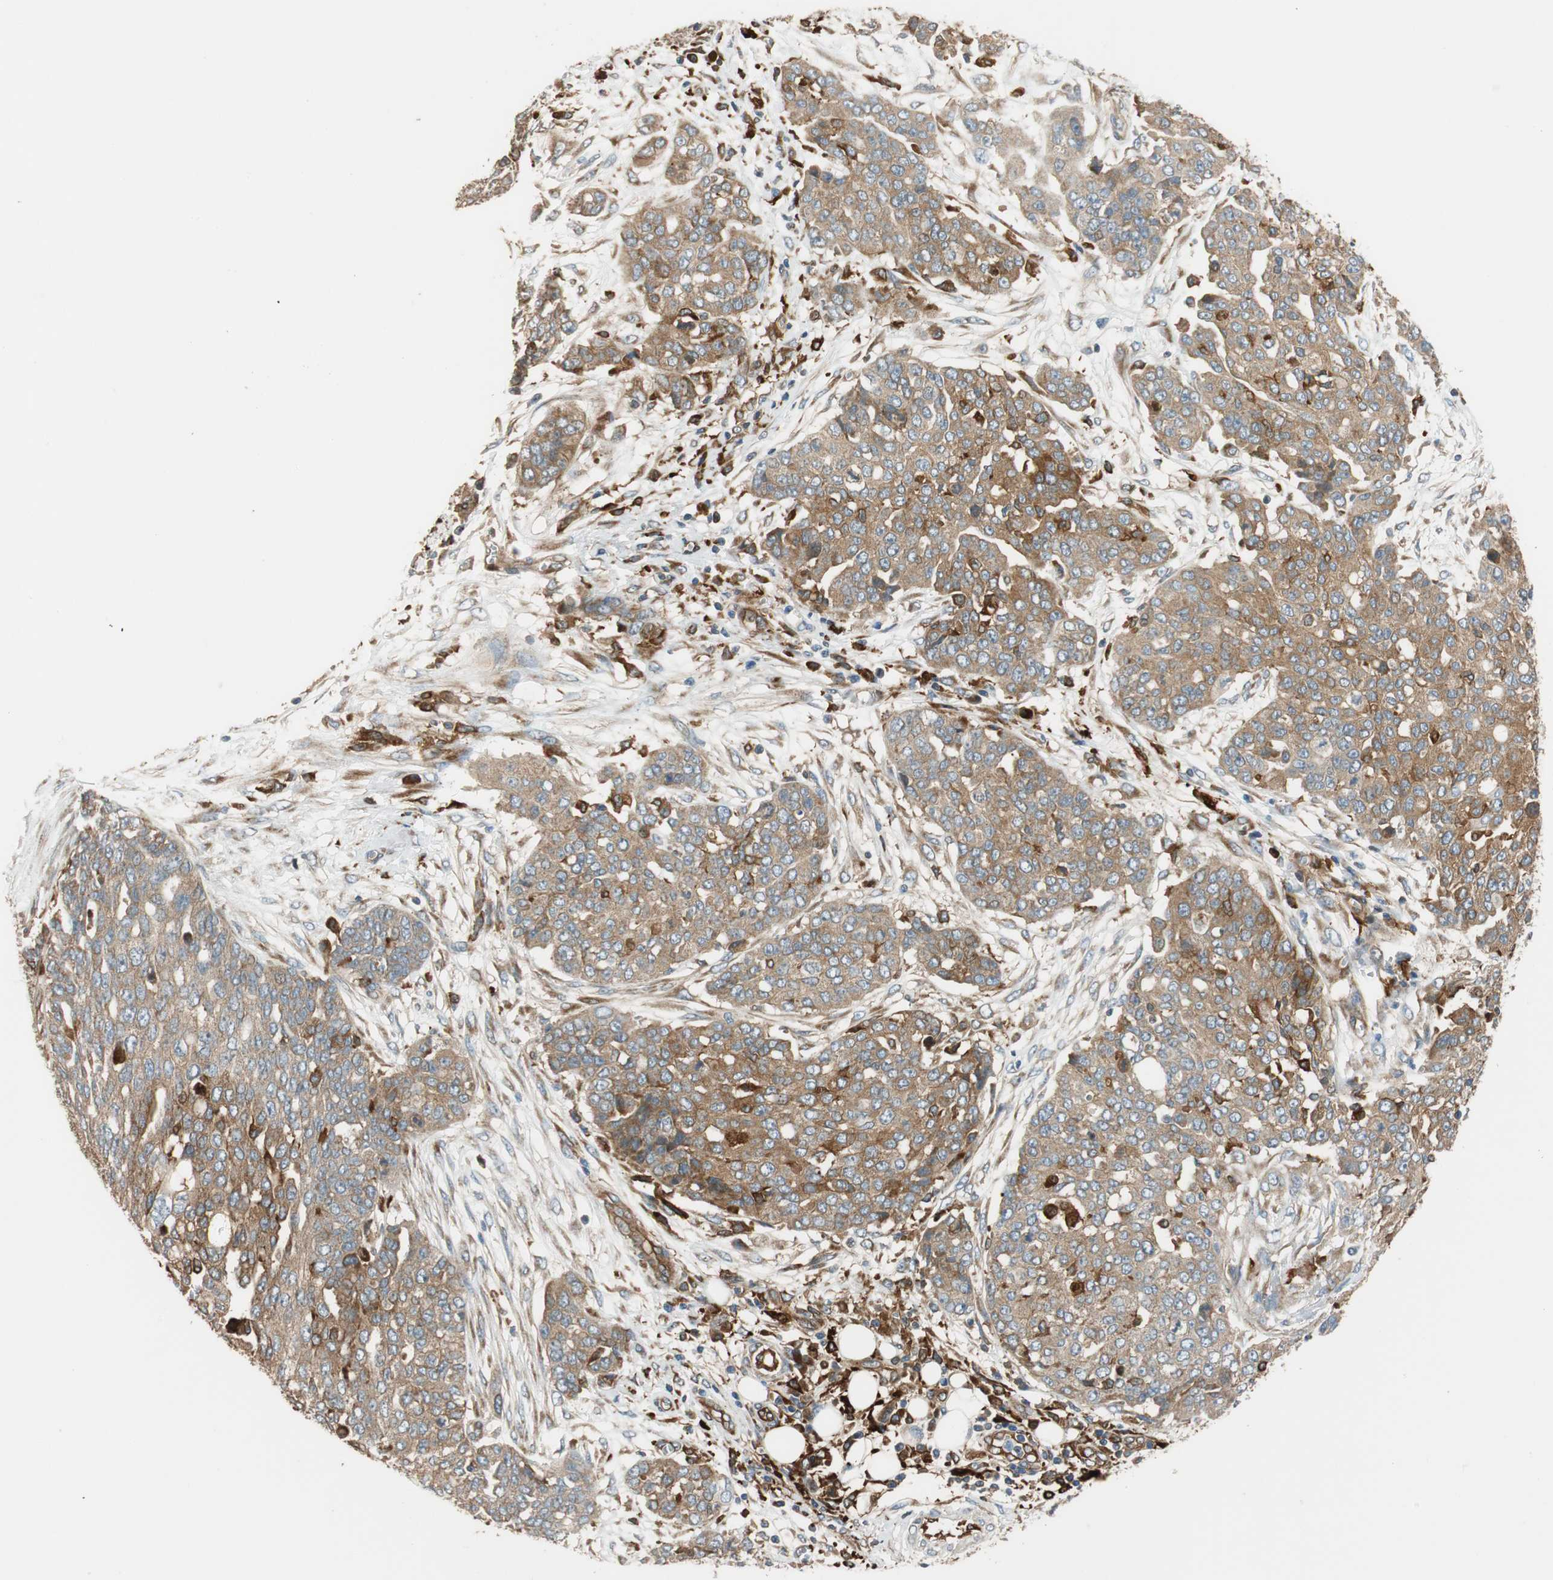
{"staining": {"intensity": "moderate", "quantity": ">75%", "location": "cytoplasmic/membranous"}, "tissue": "ovarian cancer", "cell_type": "Tumor cells", "image_type": "cancer", "snomed": [{"axis": "morphology", "description": "Cystadenocarcinoma, serous, NOS"}, {"axis": "topography", "description": "Soft tissue"}, {"axis": "topography", "description": "Ovary"}], "caption": "This is an image of IHC staining of serous cystadenocarcinoma (ovarian), which shows moderate expression in the cytoplasmic/membranous of tumor cells.", "gene": "PARP14", "patient": {"sex": "female", "age": 57}}